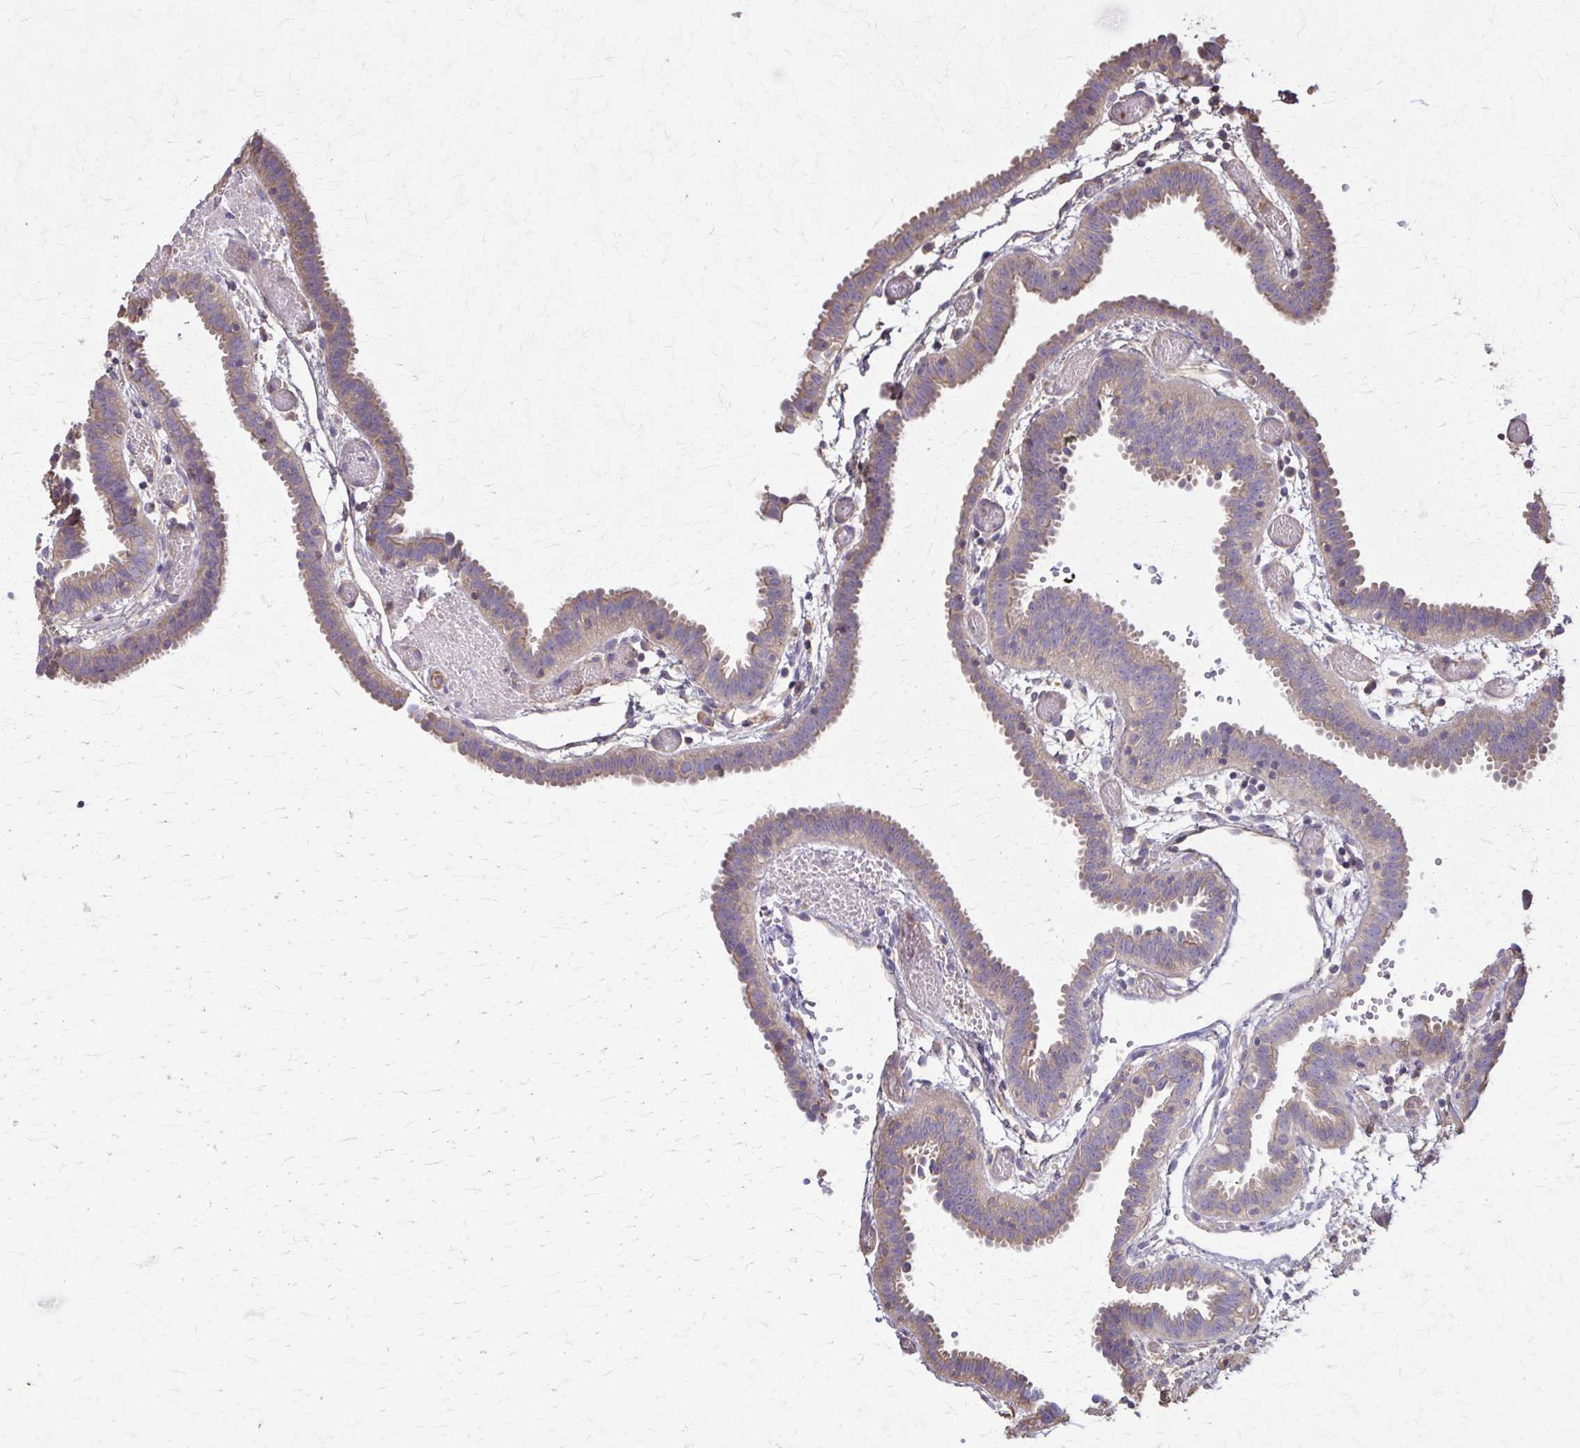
{"staining": {"intensity": "weak", "quantity": ">75%", "location": "cytoplasmic/membranous"}, "tissue": "fallopian tube", "cell_type": "Glandular cells", "image_type": "normal", "snomed": [{"axis": "morphology", "description": "Normal tissue, NOS"}, {"axis": "topography", "description": "Fallopian tube"}], "caption": "An immunohistochemistry (IHC) photomicrograph of unremarkable tissue is shown. Protein staining in brown labels weak cytoplasmic/membranous positivity in fallopian tube within glandular cells.", "gene": "DSP", "patient": {"sex": "female", "age": 37}}